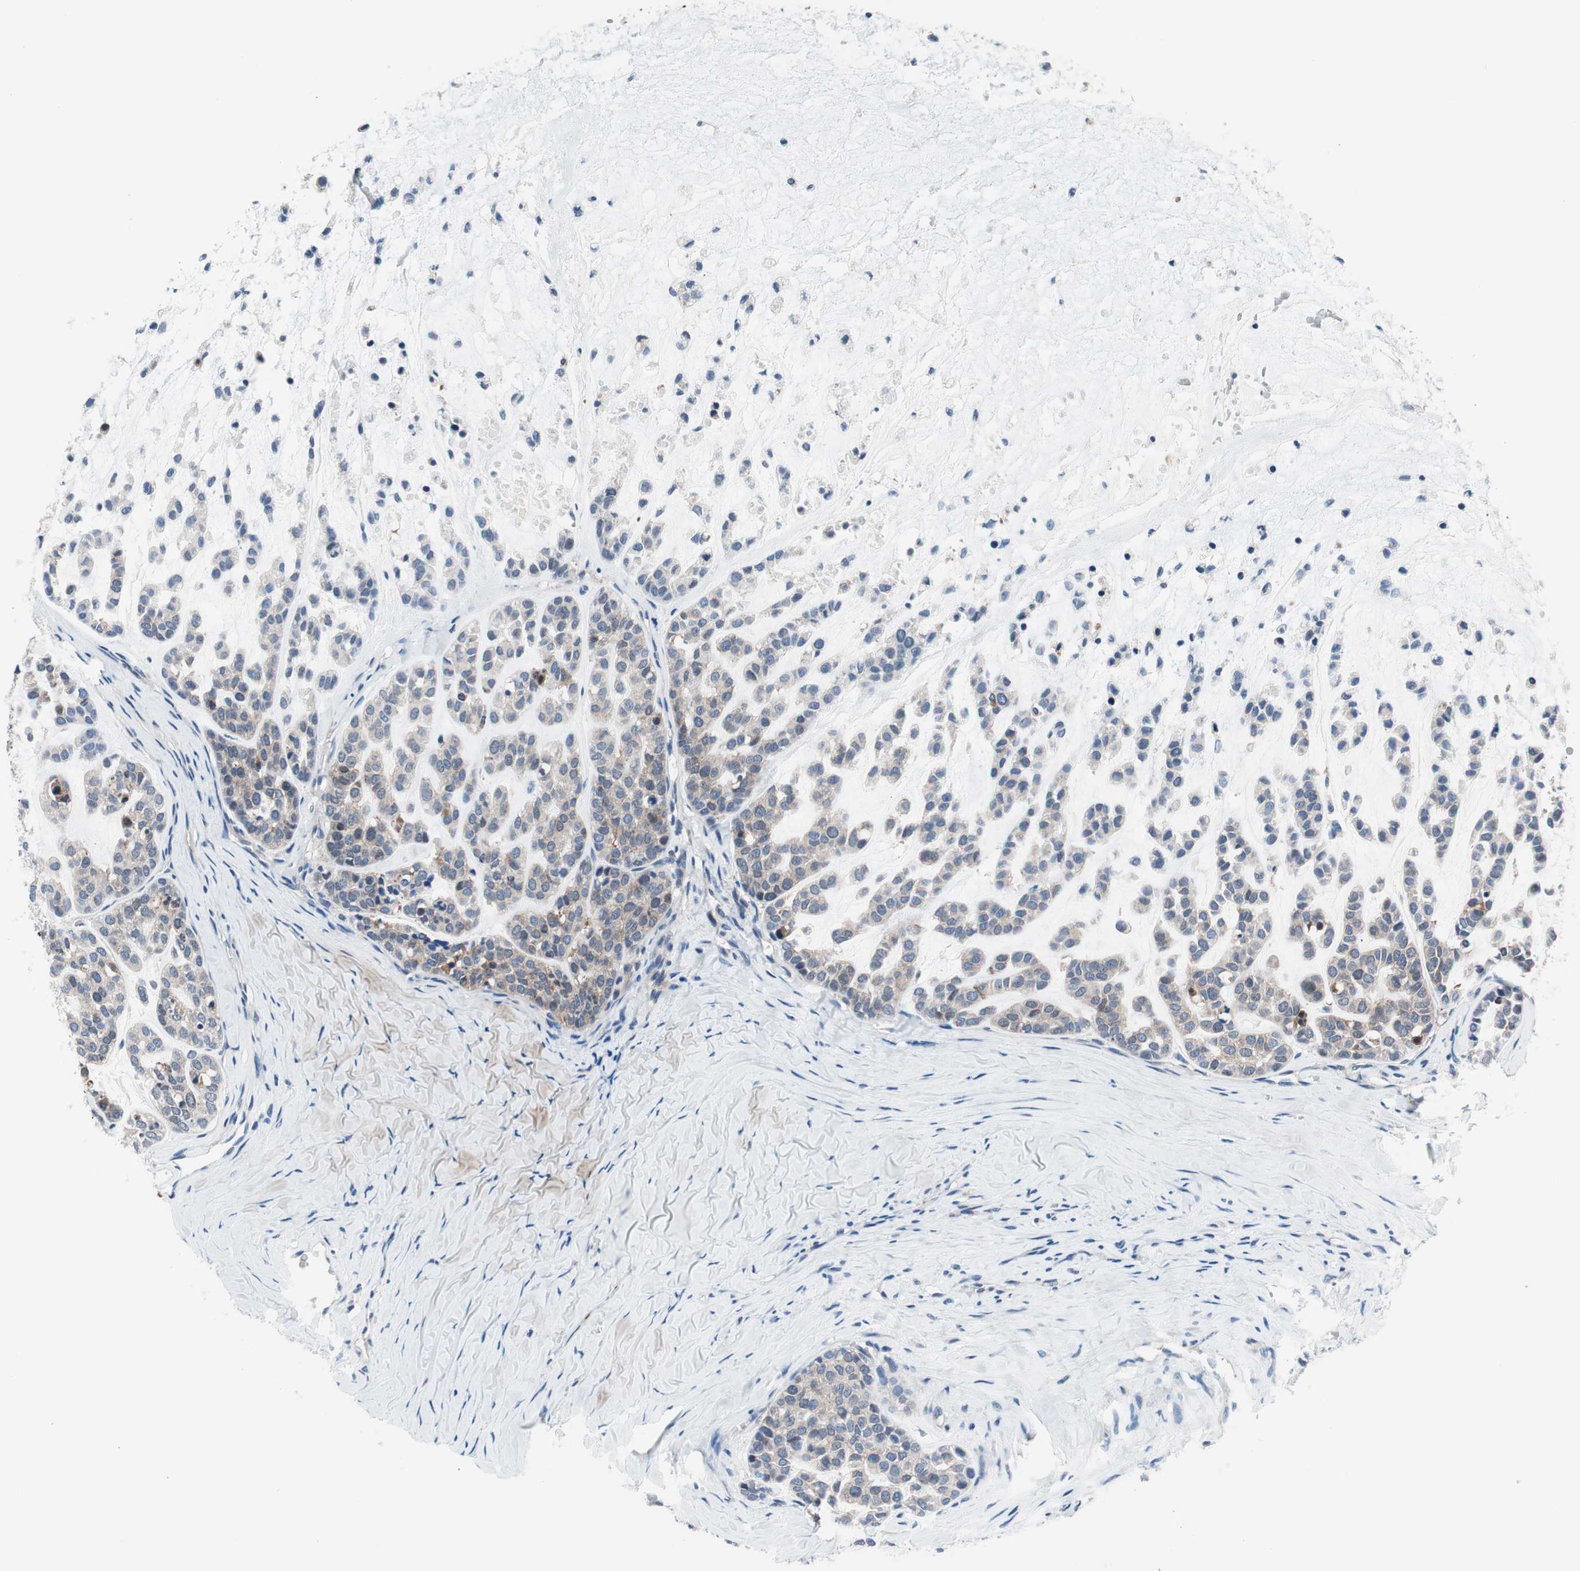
{"staining": {"intensity": "weak", "quantity": "25%-75%", "location": "cytoplasmic/membranous"}, "tissue": "head and neck cancer", "cell_type": "Tumor cells", "image_type": "cancer", "snomed": [{"axis": "morphology", "description": "Adenocarcinoma, NOS"}, {"axis": "morphology", "description": "Adenoma, NOS"}, {"axis": "topography", "description": "Head-Neck"}], "caption": "Adenoma (head and neck) tissue displays weak cytoplasmic/membranous positivity in approximately 25%-75% of tumor cells, visualized by immunohistochemistry.", "gene": "PRDX2", "patient": {"sex": "female", "age": 55}}